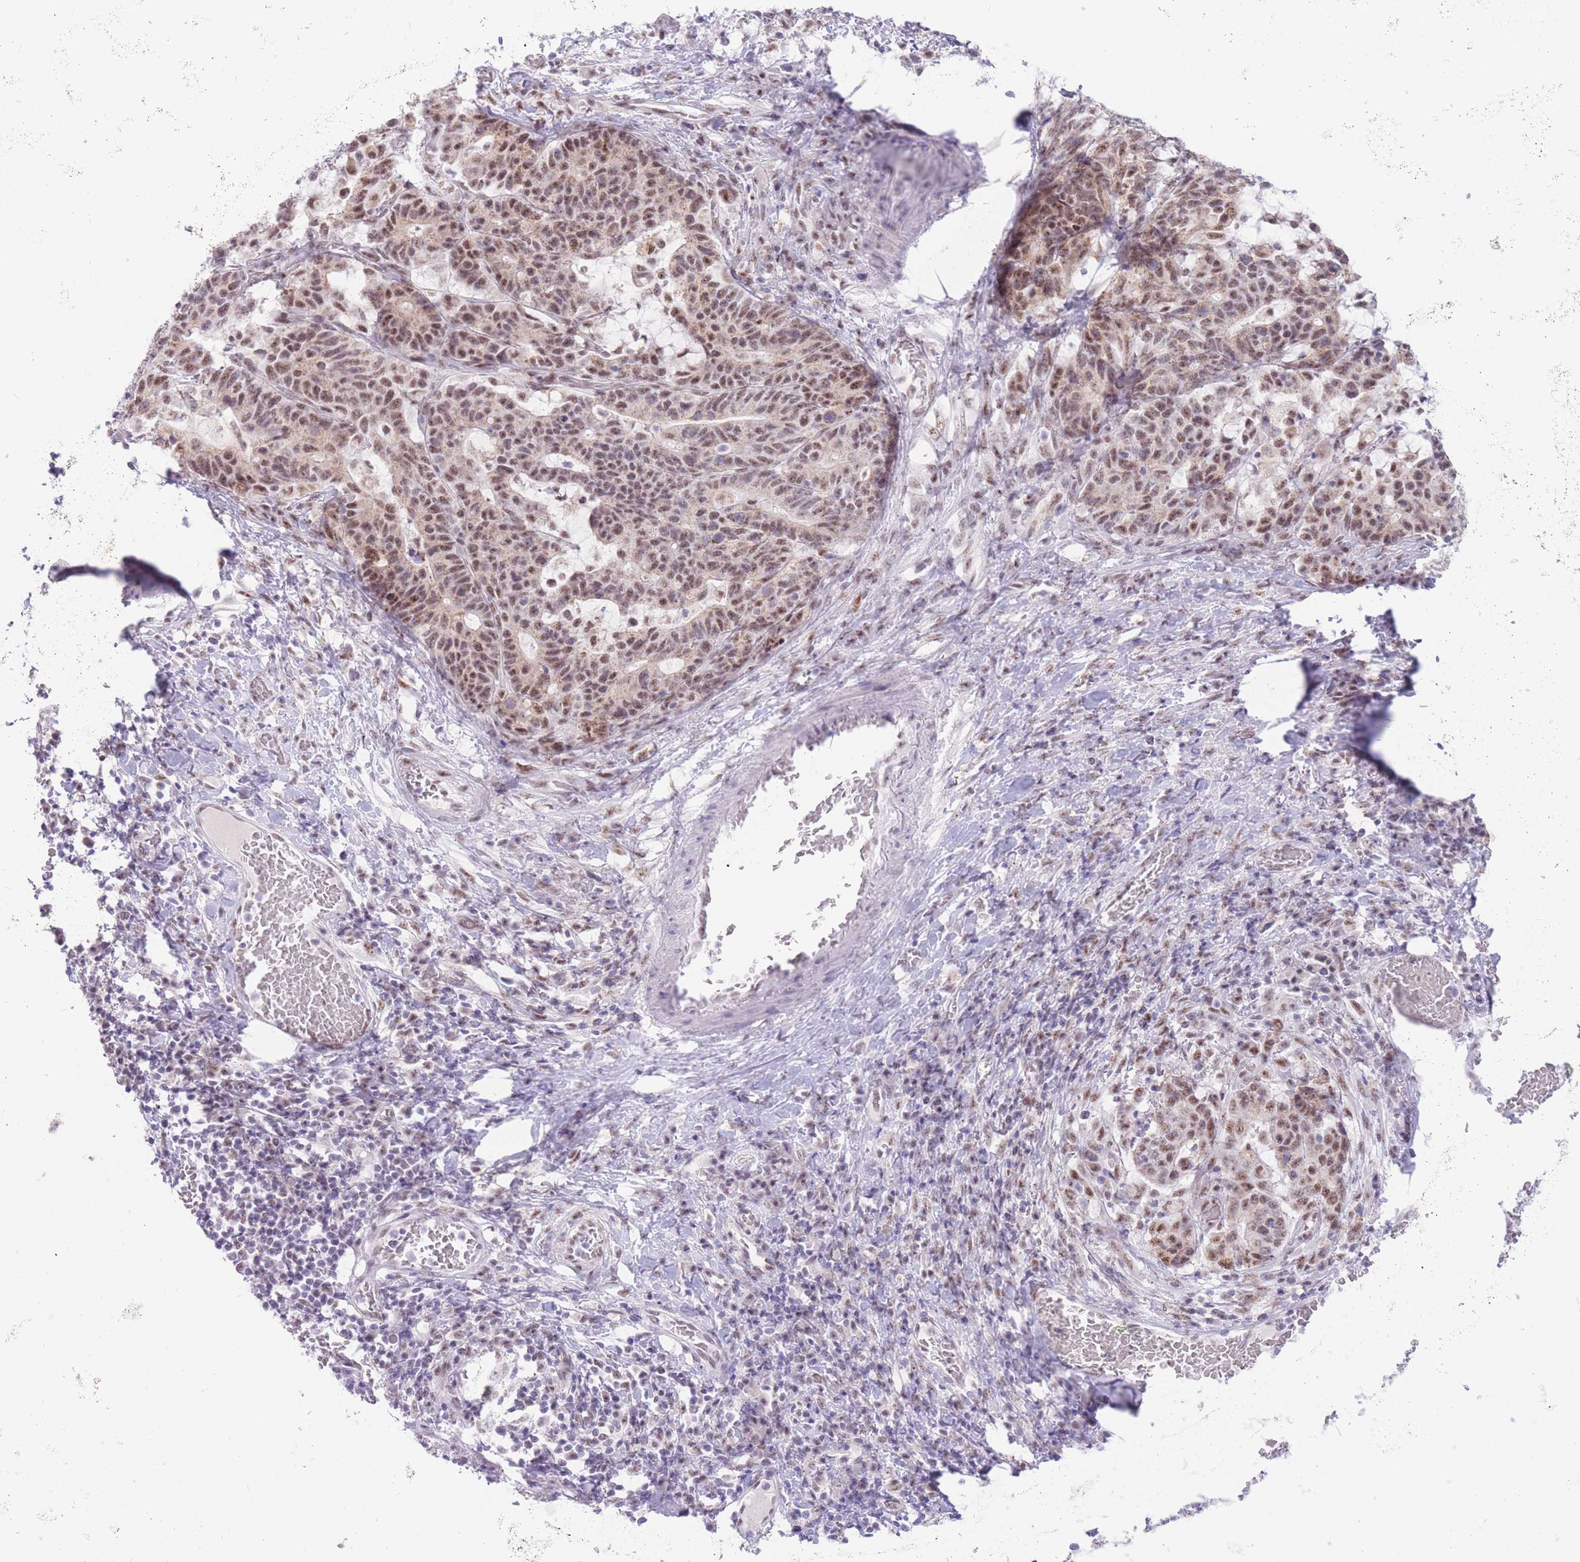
{"staining": {"intensity": "moderate", "quantity": ">75%", "location": "cytoplasmic/membranous,nuclear"}, "tissue": "stomach cancer", "cell_type": "Tumor cells", "image_type": "cancer", "snomed": [{"axis": "morphology", "description": "Normal tissue, NOS"}, {"axis": "morphology", "description": "Adenocarcinoma, NOS"}, {"axis": "topography", "description": "Stomach"}], "caption": "Protein positivity by IHC demonstrates moderate cytoplasmic/membranous and nuclear staining in approximately >75% of tumor cells in stomach adenocarcinoma.", "gene": "CYP2B6", "patient": {"sex": "female", "age": 64}}